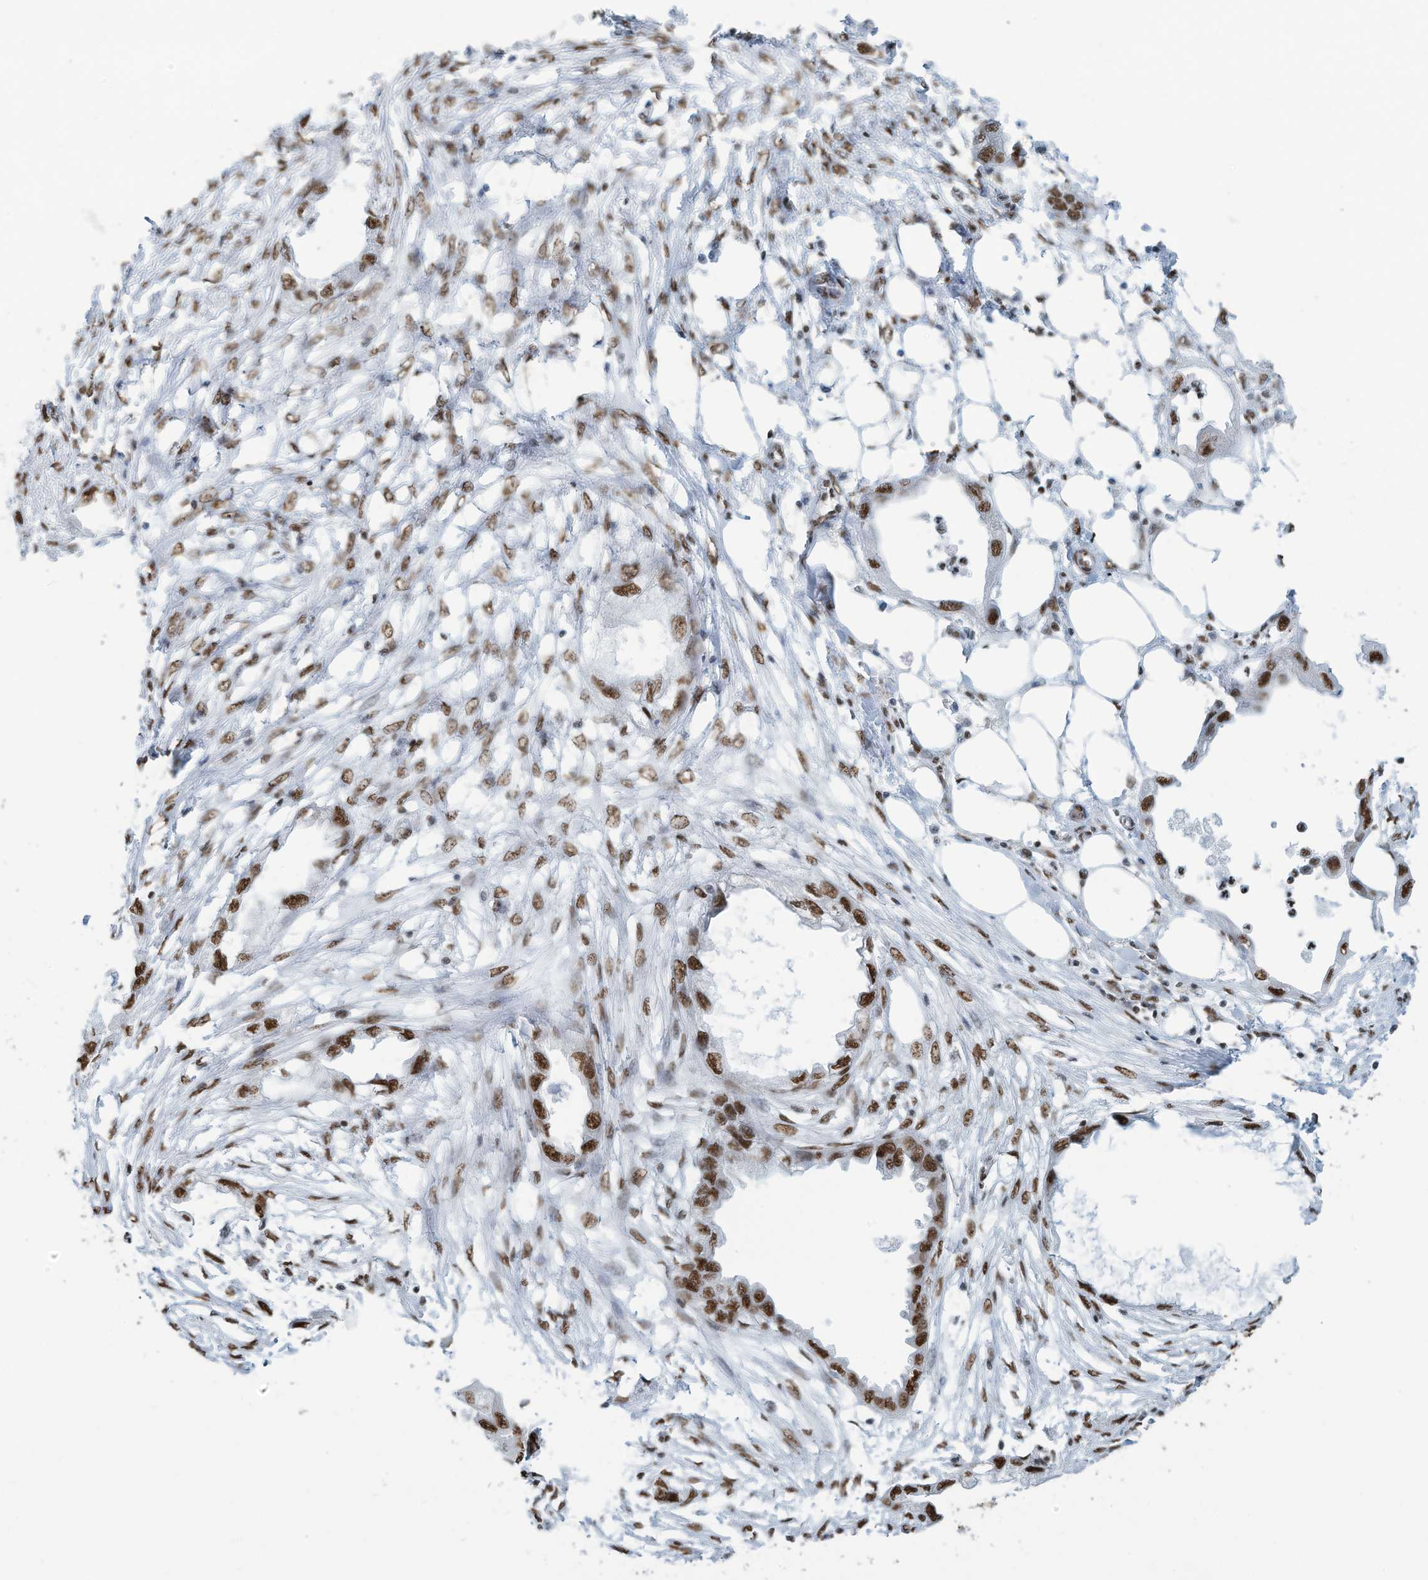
{"staining": {"intensity": "strong", "quantity": ">75%", "location": "nuclear"}, "tissue": "endometrial cancer", "cell_type": "Tumor cells", "image_type": "cancer", "snomed": [{"axis": "morphology", "description": "Adenocarcinoma, NOS"}, {"axis": "morphology", "description": "Adenocarcinoma, metastatic, NOS"}, {"axis": "topography", "description": "Adipose tissue"}, {"axis": "topography", "description": "Endometrium"}], "caption": "This histopathology image shows IHC staining of endometrial cancer, with high strong nuclear expression in about >75% of tumor cells.", "gene": "SARNP", "patient": {"sex": "female", "age": 67}}